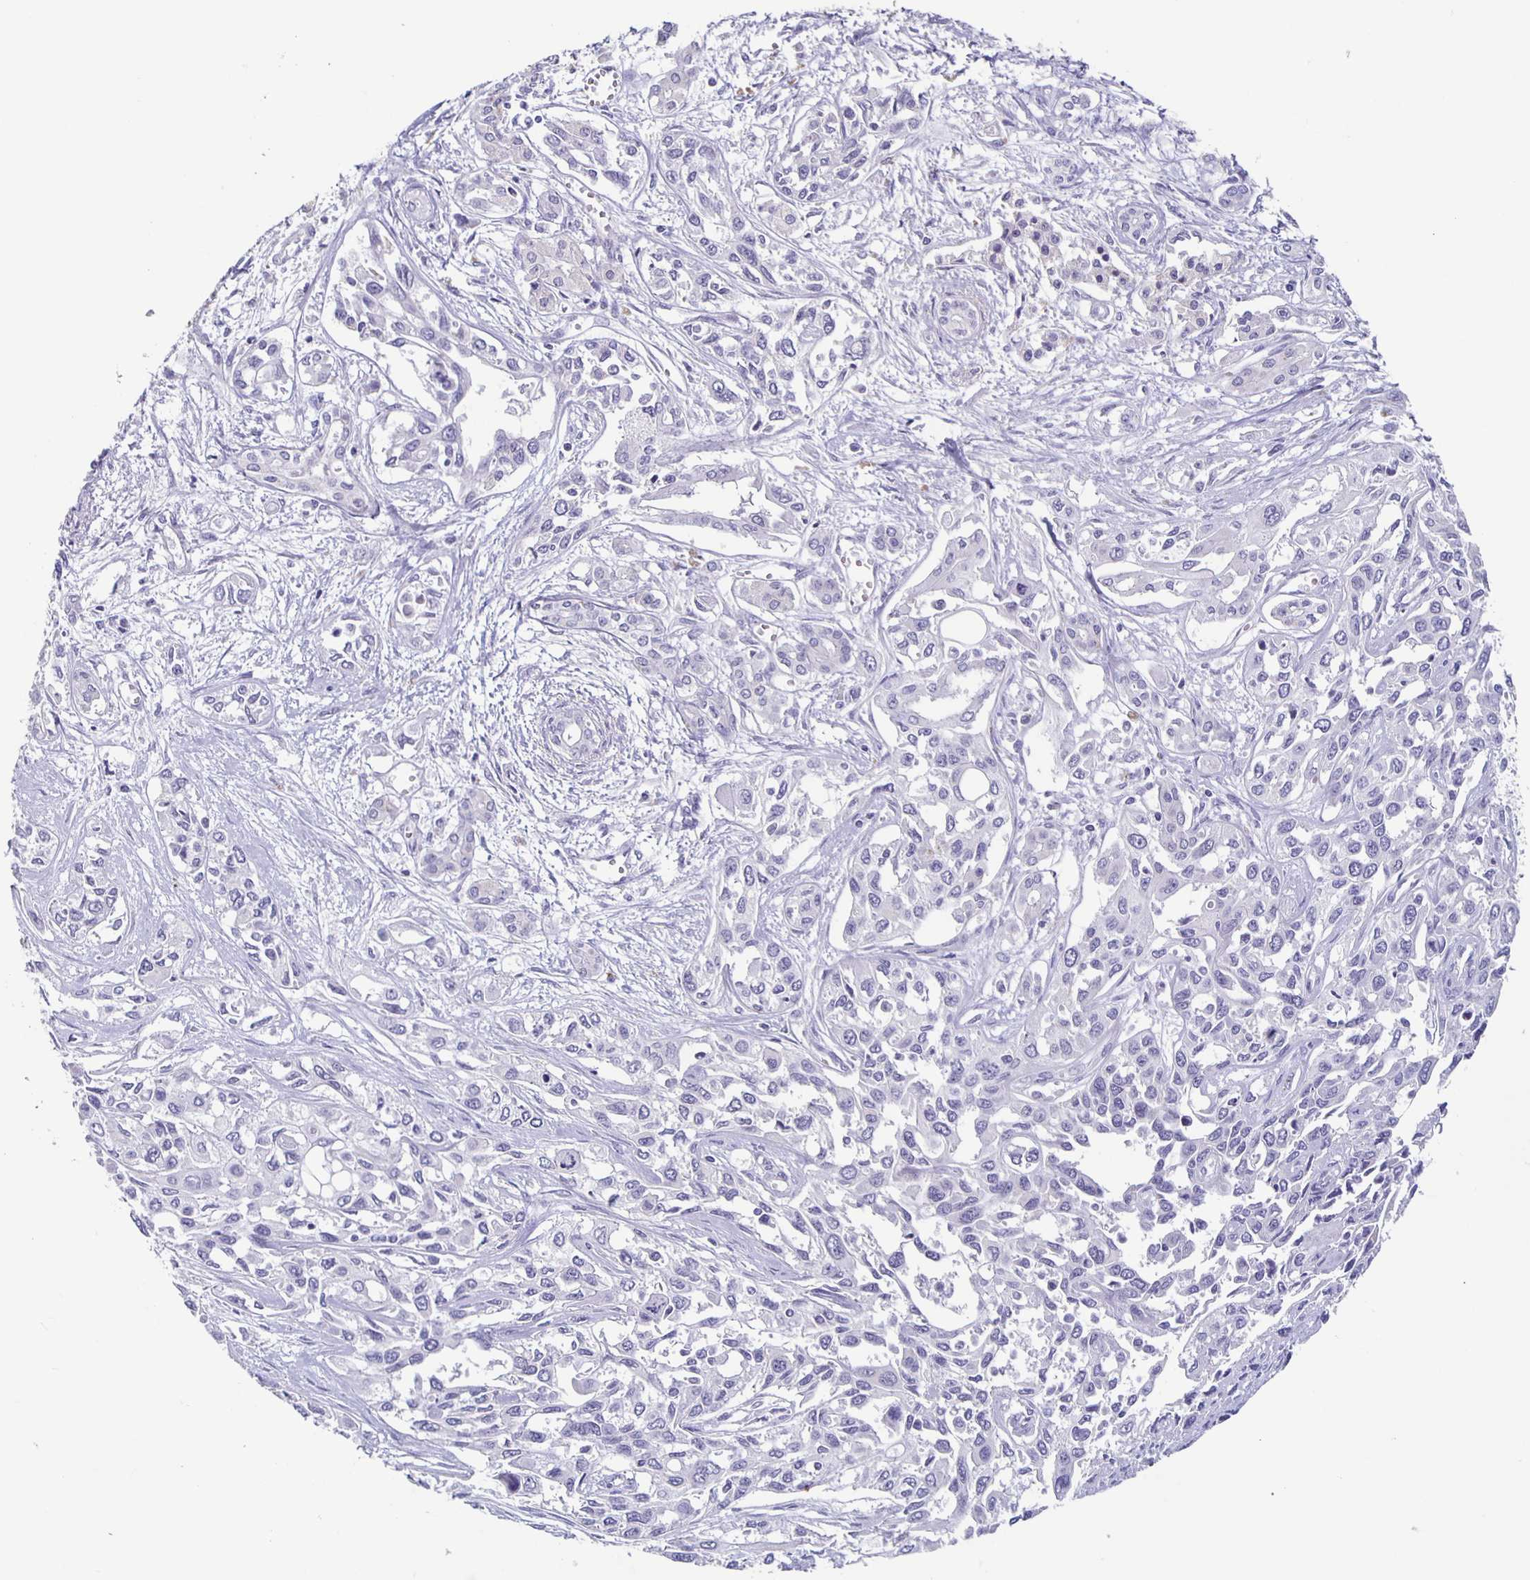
{"staining": {"intensity": "negative", "quantity": "none", "location": "none"}, "tissue": "pancreatic cancer", "cell_type": "Tumor cells", "image_type": "cancer", "snomed": [{"axis": "morphology", "description": "Adenocarcinoma, NOS"}, {"axis": "topography", "description": "Pancreas"}], "caption": "Immunohistochemistry (IHC) histopathology image of human pancreatic cancer (adenocarcinoma) stained for a protein (brown), which exhibits no positivity in tumor cells.", "gene": "CARNS1", "patient": {"sex": "female", "age": 55}}